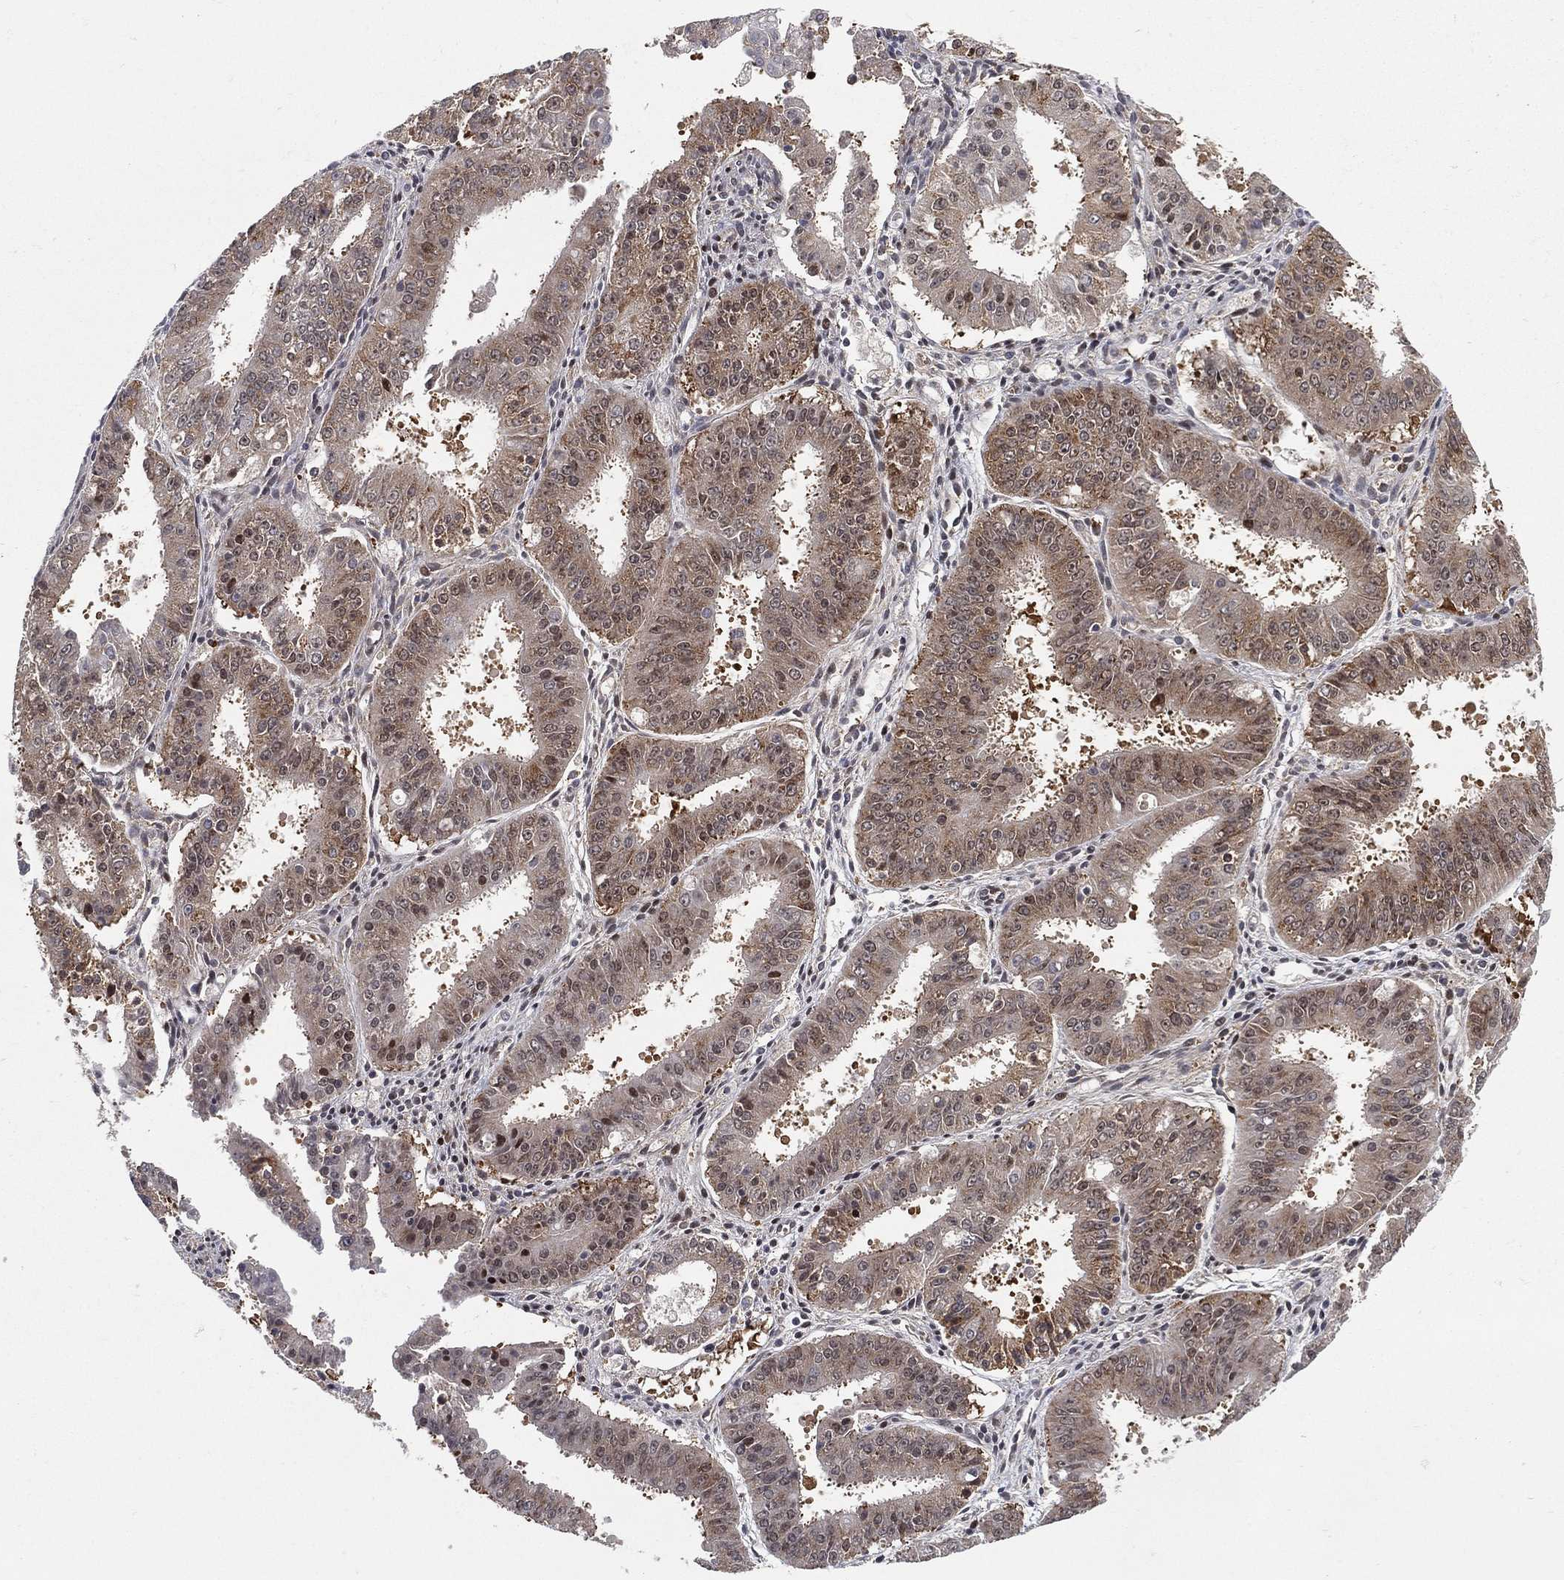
{"staining": {"intensity": "moderate", "quantity": ">75%", "location": "cytoplasmic/membranous"}, "tissue": "ovarian cancer", "cell_type": "Tumor cells", "image_type": "cancer", "snomed": [{"axis": "morphology", "description": "Carcinoma, endometroid"}, {"axis": "topography", "description": "Ovary"}], "caption": "Immunohistochemical staining of ovarian cancer reveals moderate cytoplasmic/membranous protein positivity in approximately >75% of tumor cells.", "gene": "TMTC4", "patient": {"sex": "female", "age": 42}}